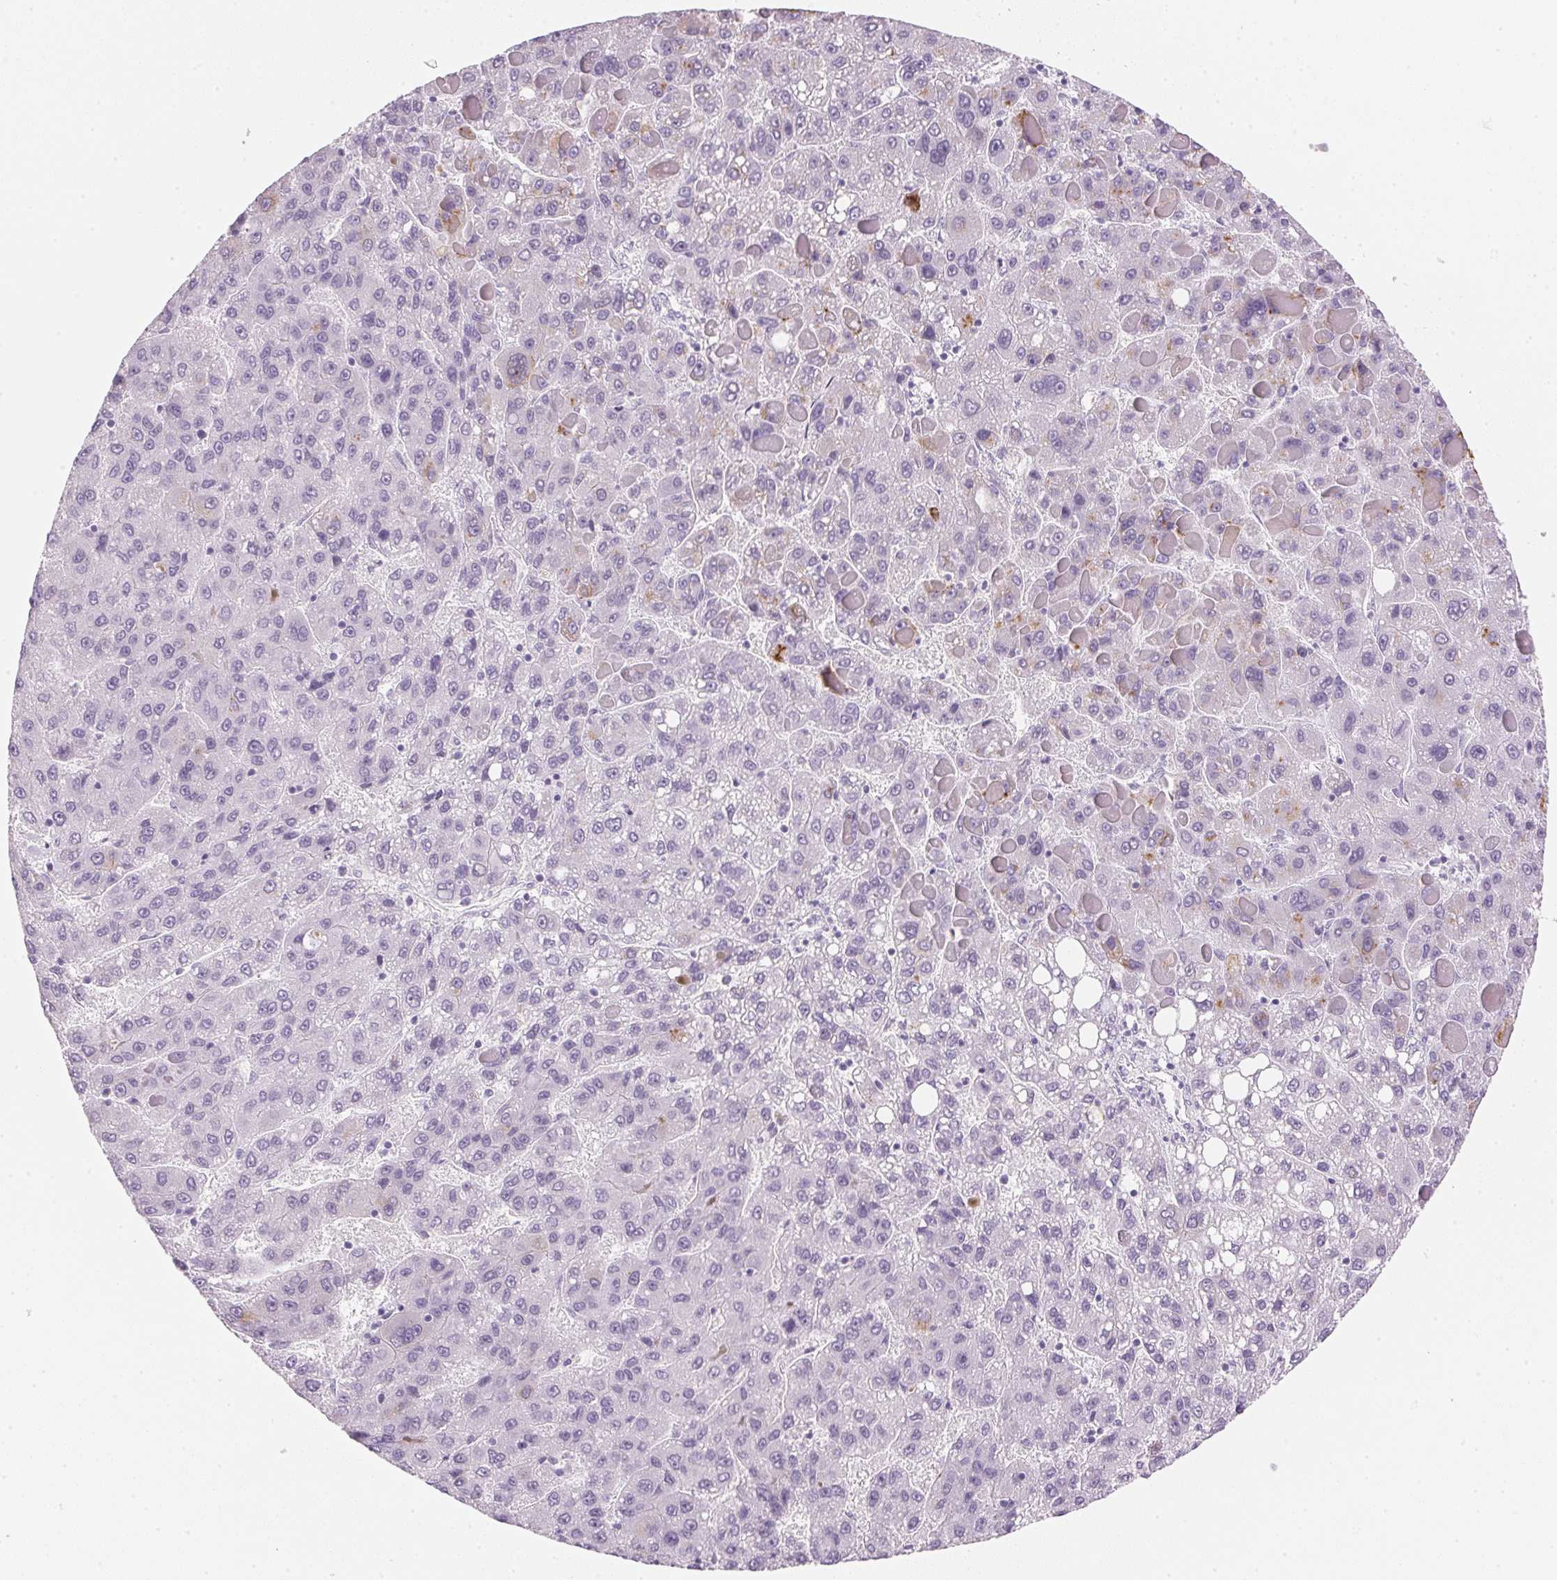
{"staining": {"intensity": "negative", "quantity": "none", "location": "none"}, "tissue": "liver cancer", "cell_type": "Tumor cells", "image_type": "cancer", "snomed": [{"axis": "morphology", "description": "Carcinoma, Hepatocellular, NOS"}, {"axis": "topography", "description": "Liver"}], "caption": "Immunohistochemistry of human hepatocellular carcinoma (liver) exhibits no positivity in tumor cells.", "gene": "IGFBP1", "patient": {"sex": "female", "age": 82}}